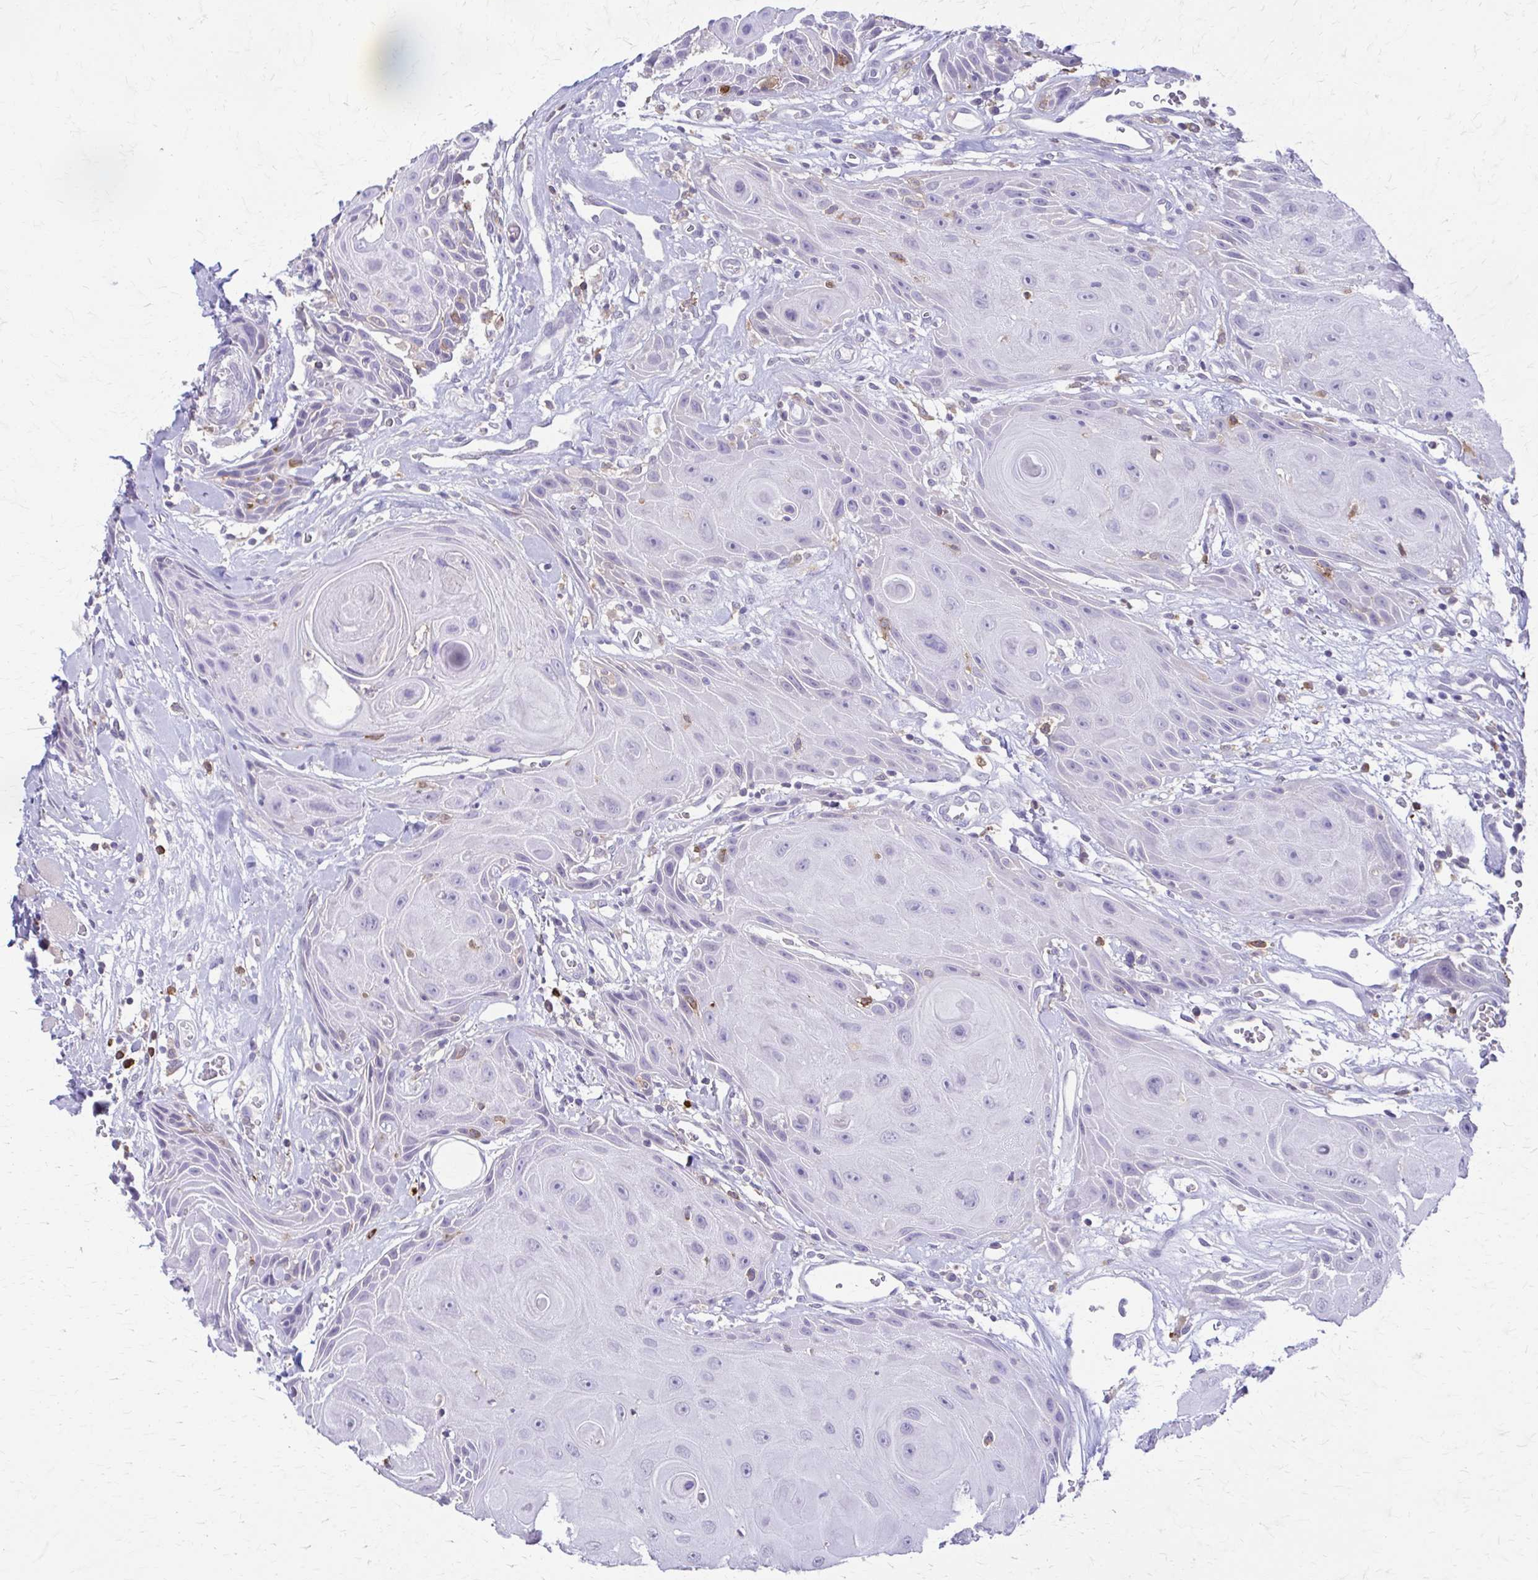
{"staining": {"intensity": "negative", "quantity": "none", "location": "none"}, "tissue": "head and neck cancer", "cell_type": "Tumor cells", "image_type": "cancer", "snomed": [{"axis": "morphology", "description": "Squamous cell carcinoma, NOS"}, {"axis": "topography", "description": "Oral tissue"}, {"axis": "topography", "description": "Head-Neck"}], "caption": "Immunohistochemistry (IHC) photomicrograph of human head and neck cancer (squamous cell carcinoma) stained for a protein (brown), which shows no staining in tumor cells. (Brightfield microscopy of DAB (3,3'-diaminobenzidine) IHC at high magnification).", "gene": "PIK3AP1", "patient": {"sex": "male", "age": 49}}